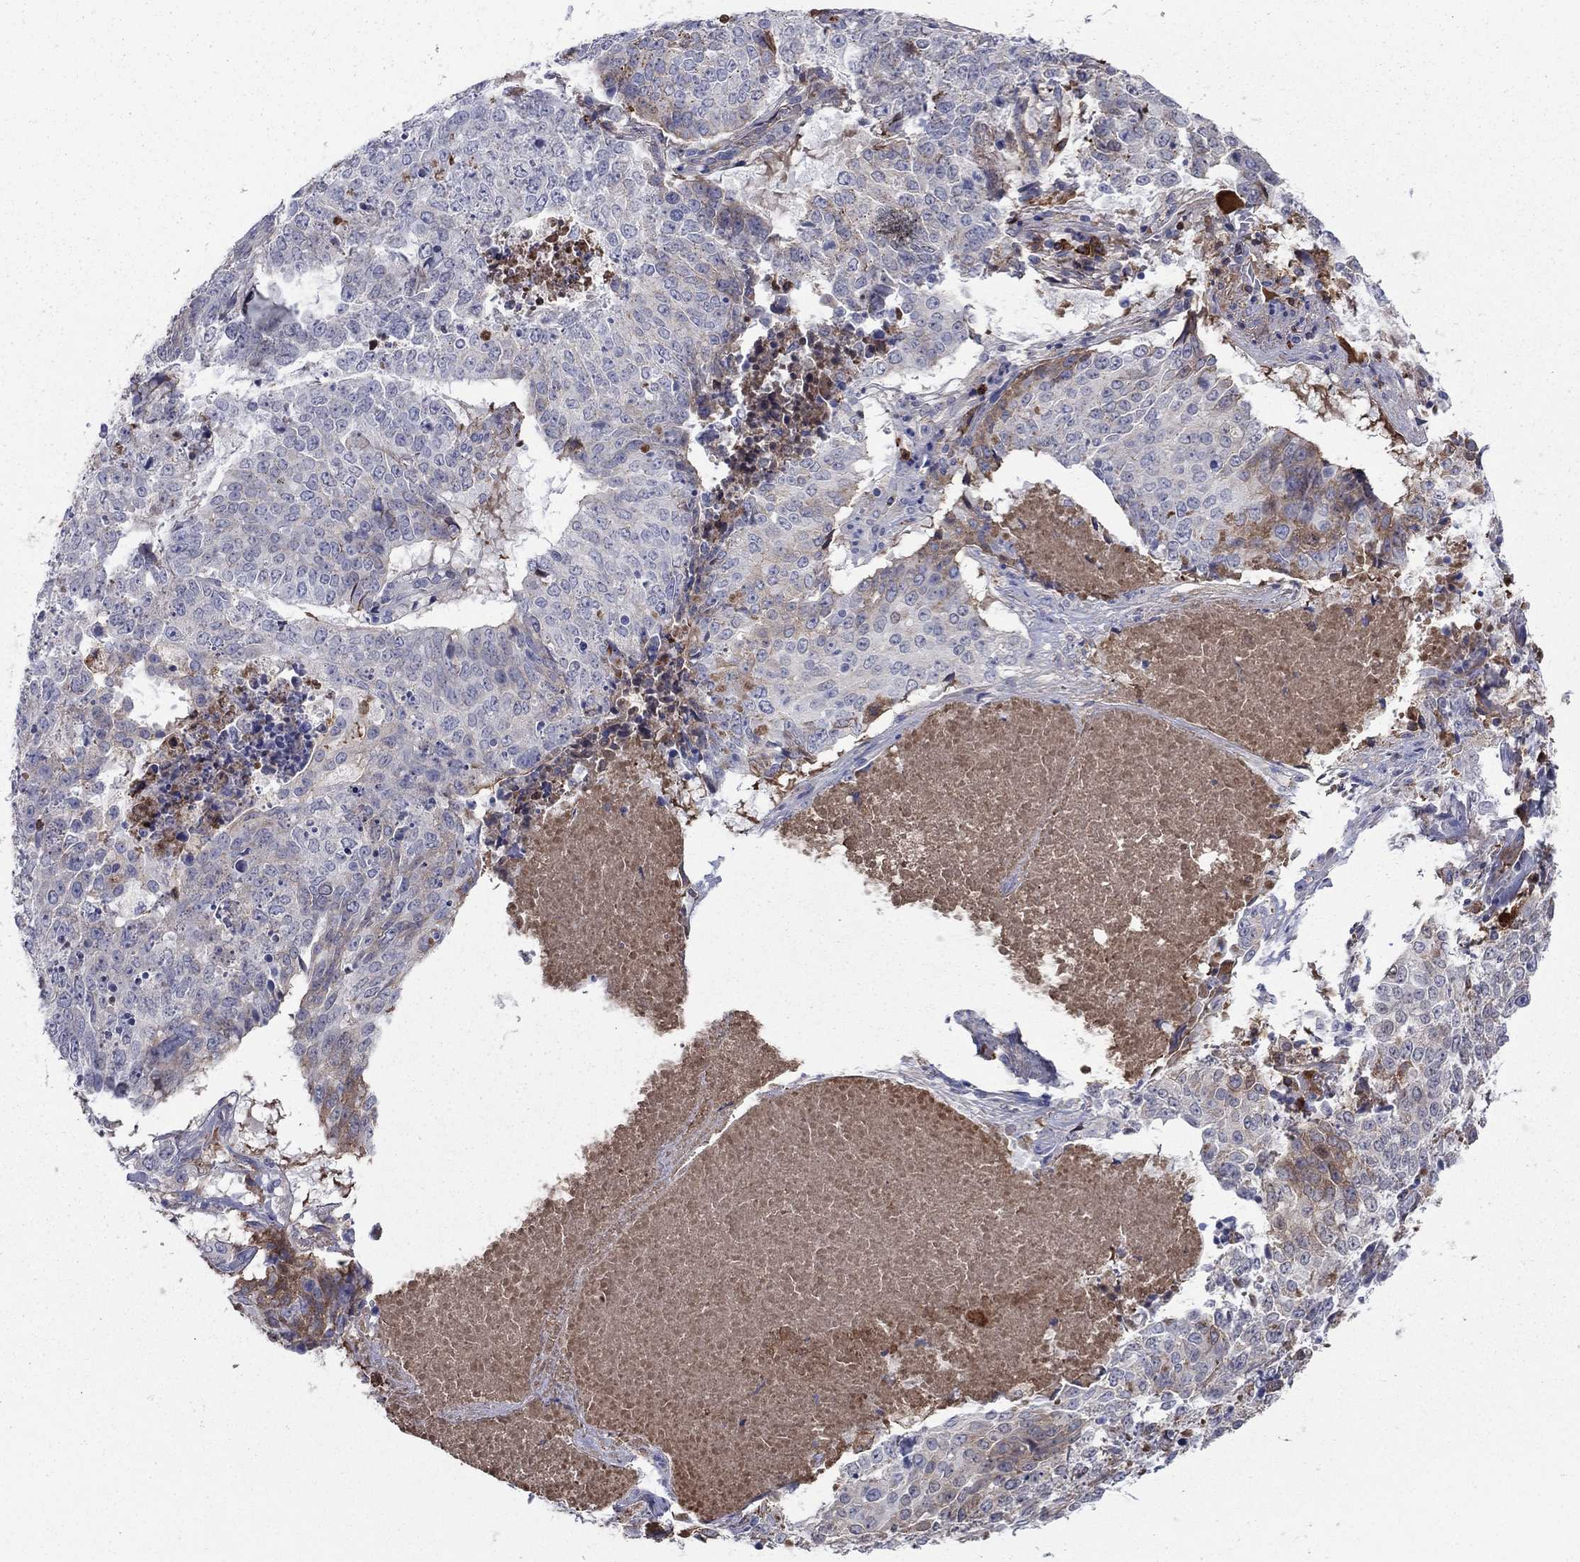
{"staining": {"intensity": "moderate", "quantity": "<25%", "location": "cytoplasmic/membranous"}, "tissue": "lung cancer", "cell_type": "Tumor cells", "image_type": "cancer", "snomed": [{"axis": "morphology", "description": "Normal tissue, NOS"}, {"axis": "morphology", "description": "Squamous cell carcinoma, NOS"}, {"axis": "topography", "description": "Bronchus"}, {"axis": "topography", "description": "Lung"}], "caption": "This is an image of immunohistochemistry staining of squamous cell carcinoma (lung), which shows moderate expression in the cytoplasmic/membranous of tumor cells.", "gene": "HPX", "patient": {"sex": "male", "age": 64}}